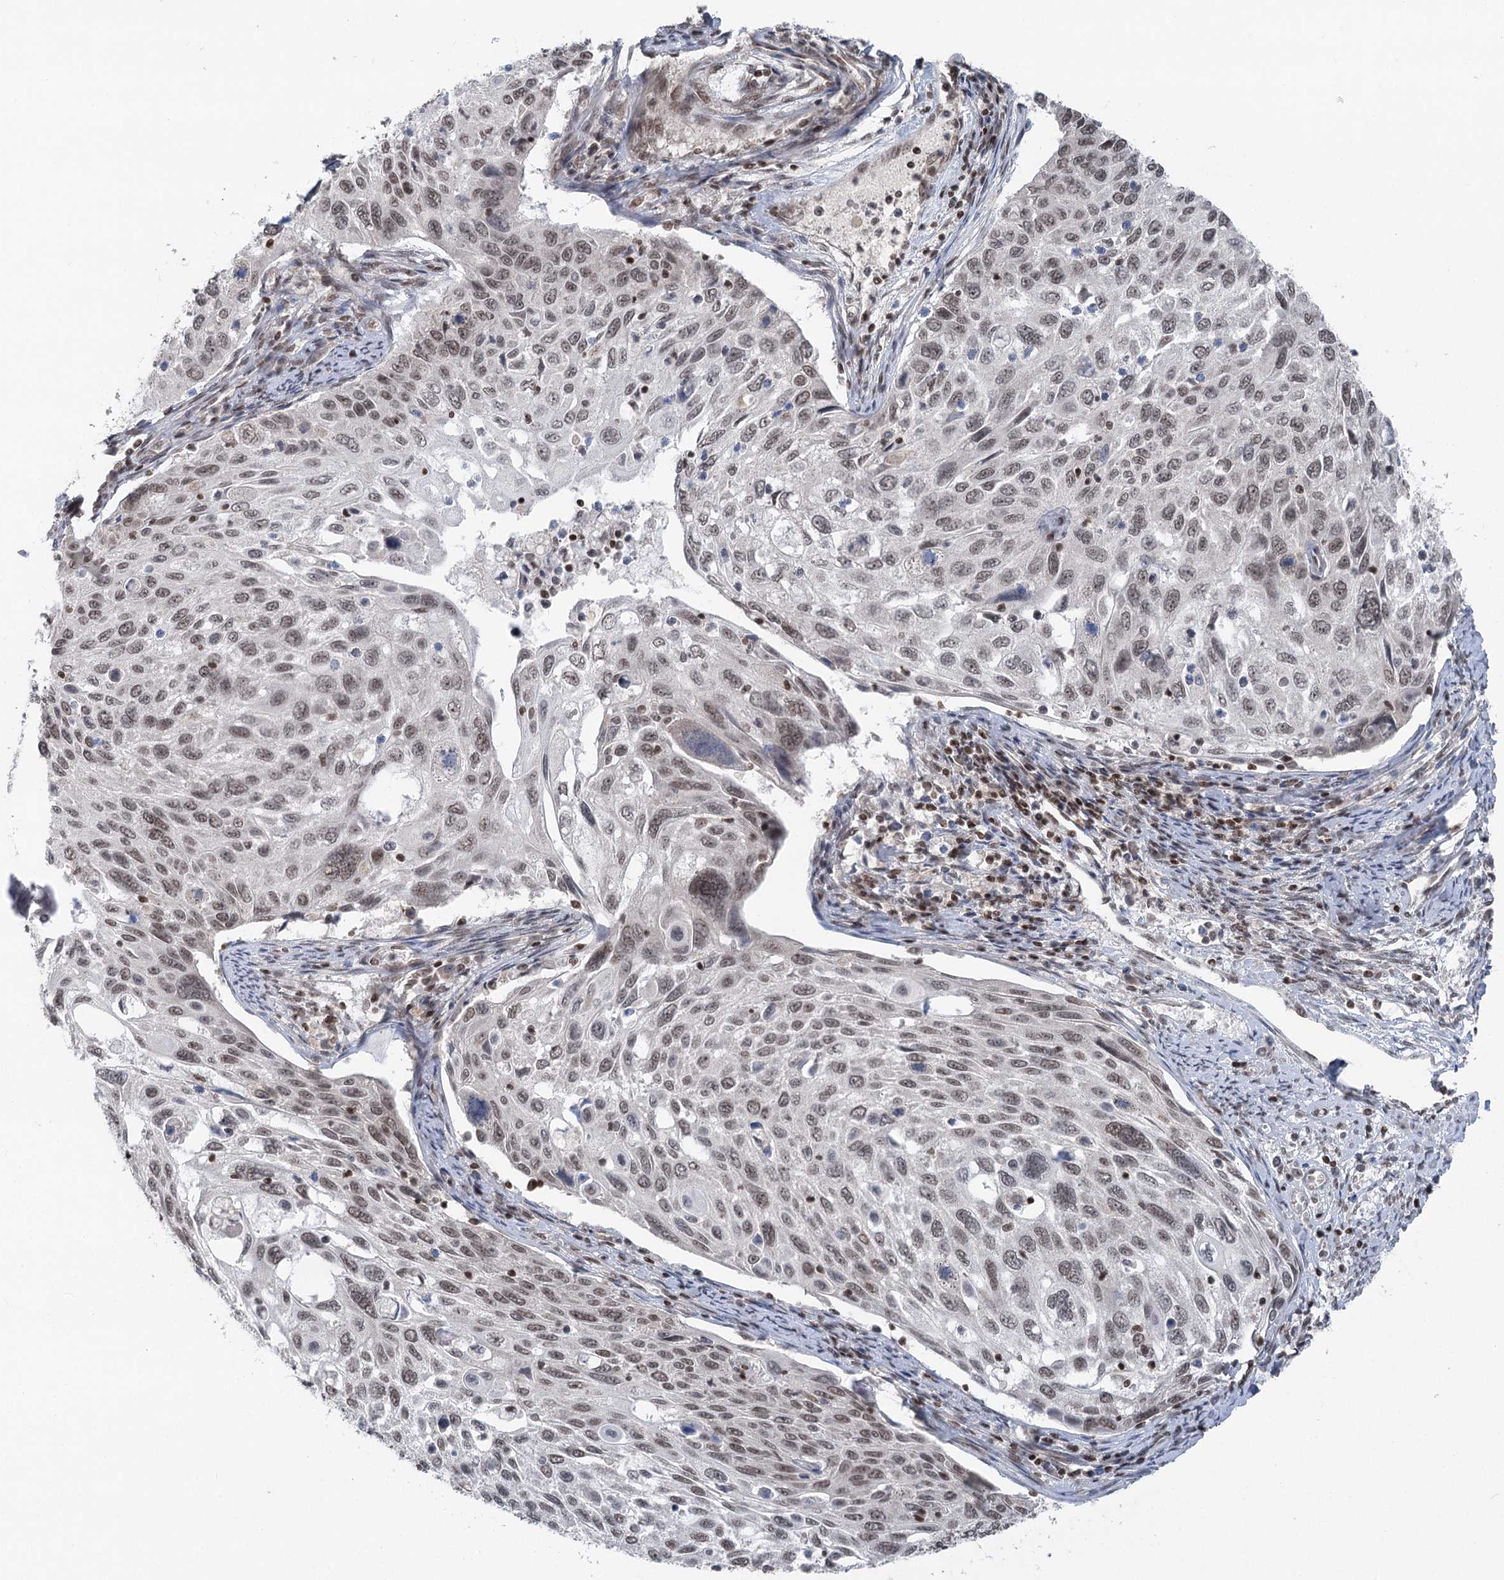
{"staining": {"intensity": "weak", "quantity": ">75%", "location": "nuclear"}, "tissue": "cervical cancer", "cell_type": "Tumor cells", "image_type": "cancer", "snomed": [{"axis": "morphology", "description": "Squamous cell carcinoma, NOS"}, {"axis": "topography", "description": "Cervix"}], "caption": "Protein expression analysis of cervical squamous cell carcinoma displays weak nuclear expression in about >75% of tumor cells.", "gene": "CGGBP1", "patient": {"sex": "female", "age": 70}}